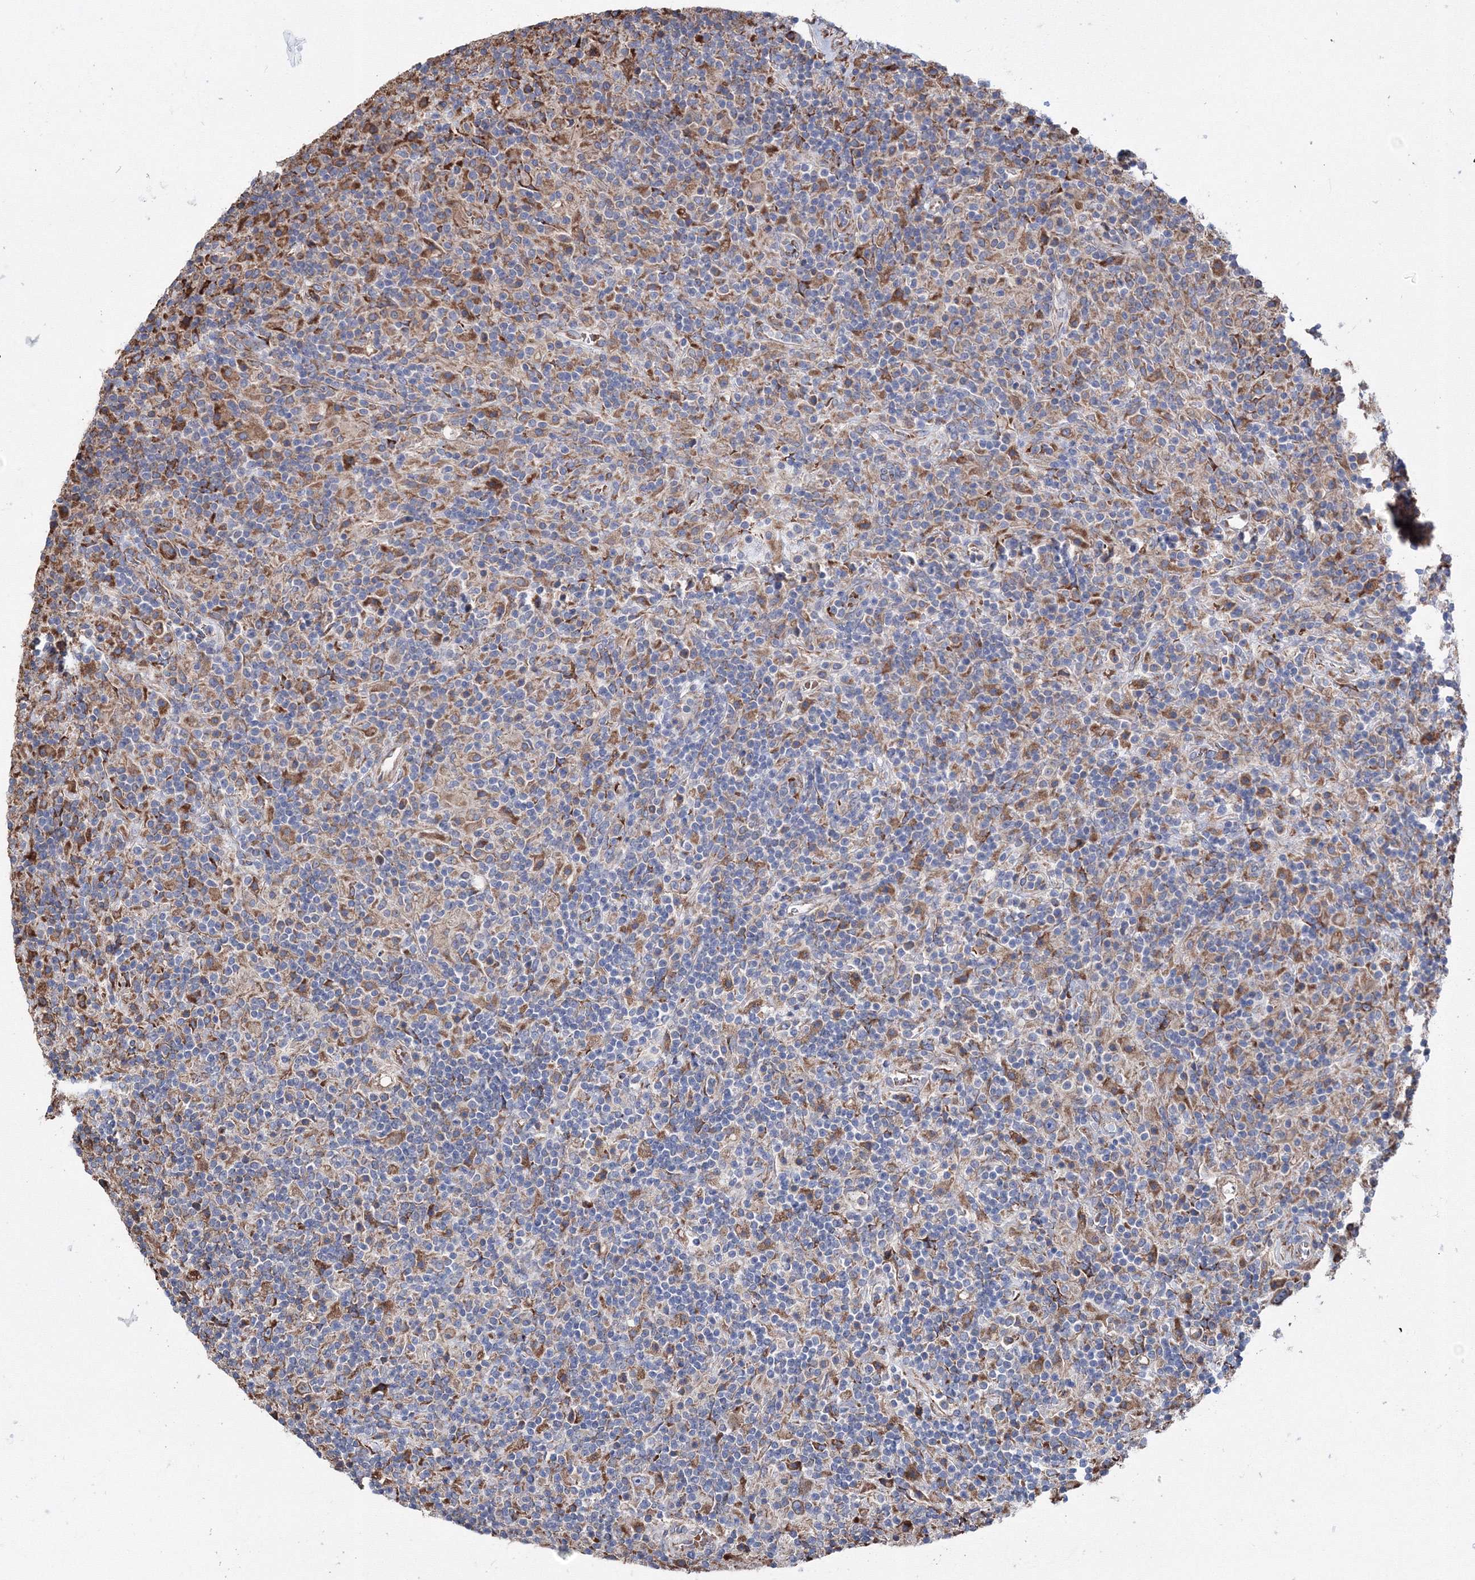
{"staining": {"intensity": "moderate", "quantity": ">75%", "location": "cytoplasmic/membranous"}, "tissue": "lymphoma", "cell_type": "Tumor cells", "image_type": "cancer", "snomed": [{"axis": "morphology", "description": "Hodgkin's disease, NOS"}, {"axis": "topography", "description": "Lymph node"}], "caption": "DAB immunohistochemical staining of Hodgkin's disease reveals moderate cytoplasmic/membranous protein staining in approximately >75% of tumor cells.", "gene": "VPS8", "patient": {"sex": "male", "age": 70}}